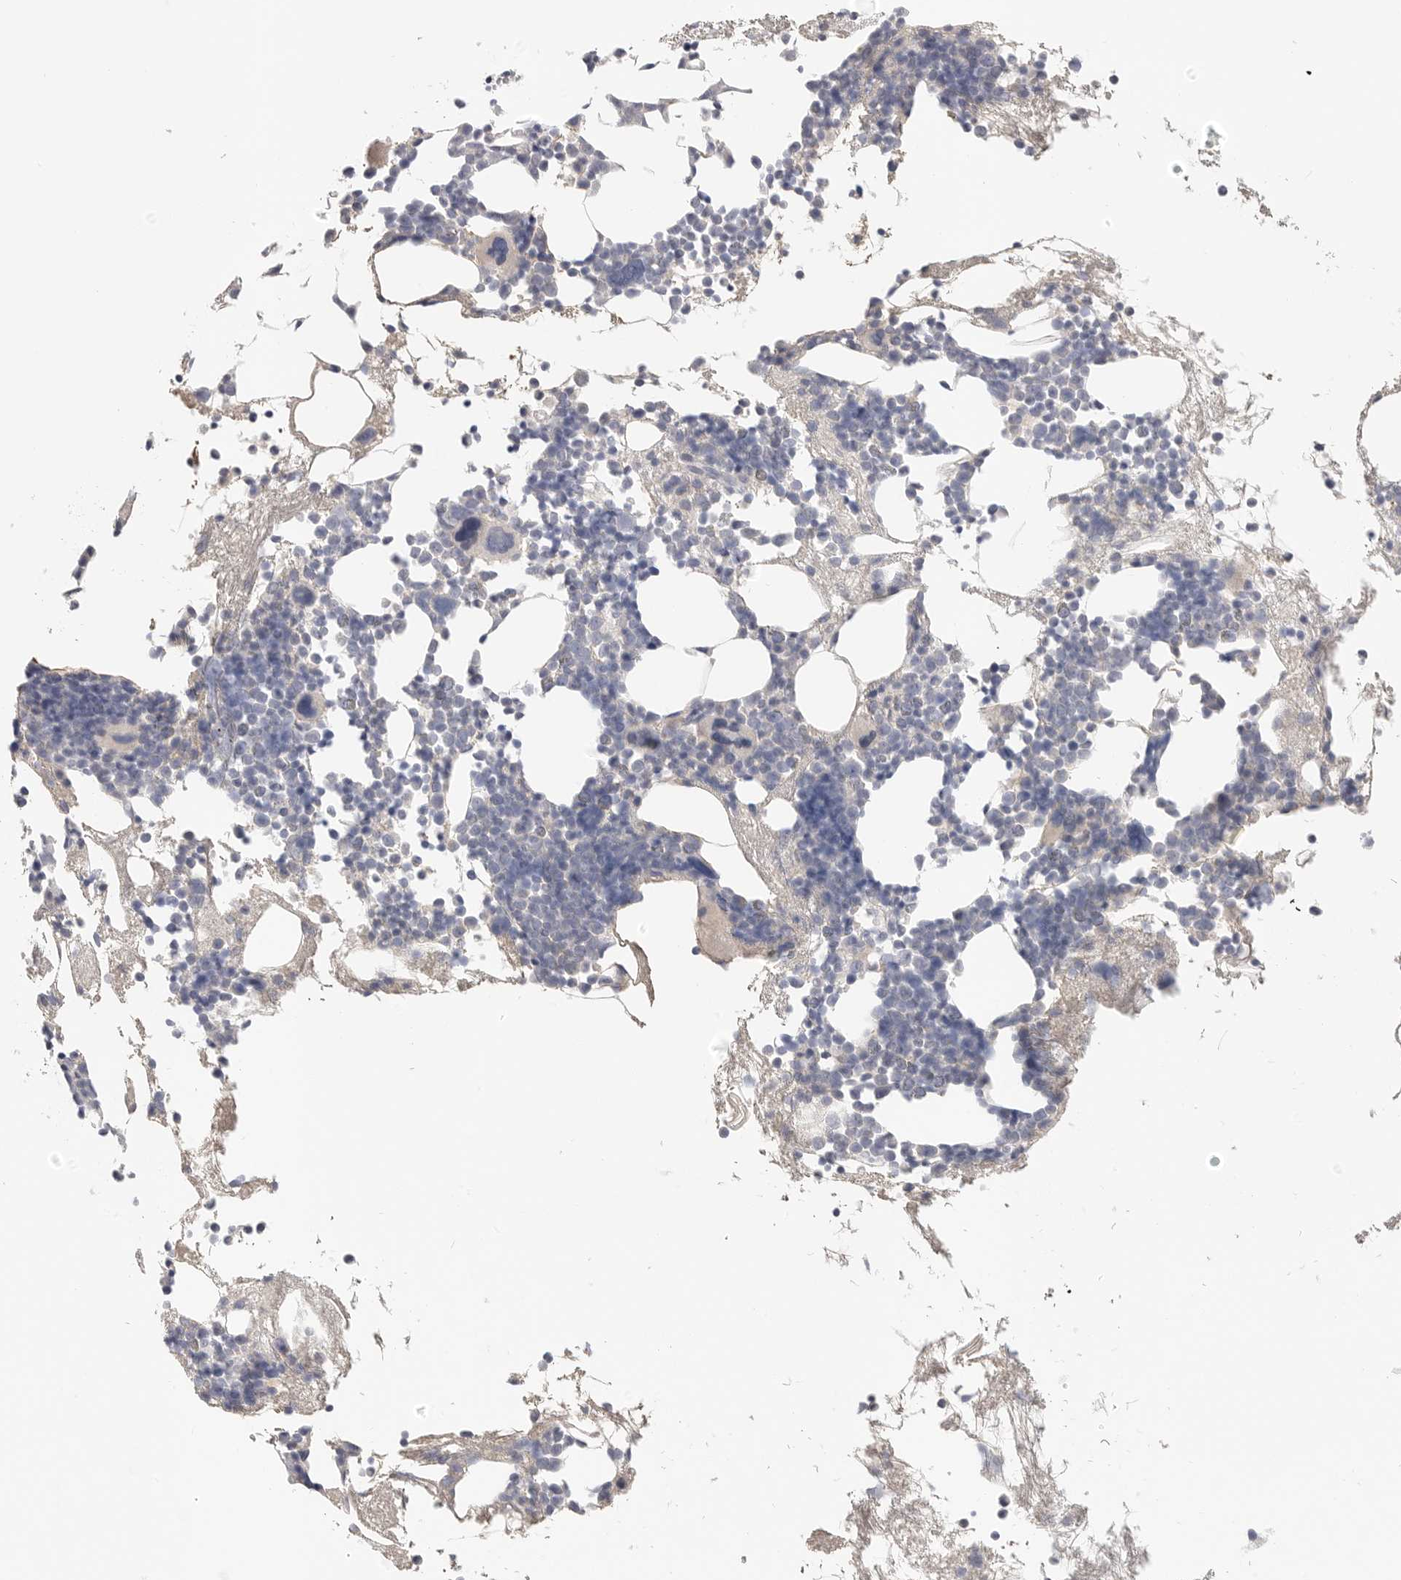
{"staining": {"intensity": "negative", "quantity": "none", "location": "none"}, "tissue": "bone marrow", "cell_type": "Hematopoietic cells", "image_type": "normal", "snomed": [{"axis": "morphology", "description": "Normal tissue, NOS"}, {"axis": "morphology", "description": "Inflammation, NOS"}, {"axis": "topography", "description": "Bone marrow"}], "caption": "High magnification brightfield microscopy of benign bone marrow stained with DAB (brown) and counterstained with hematoxylin (blue): hematopoietic cells show no significant positivity.", "gene": "FBN2", "patient": {"sex": "female", "age": 81}}